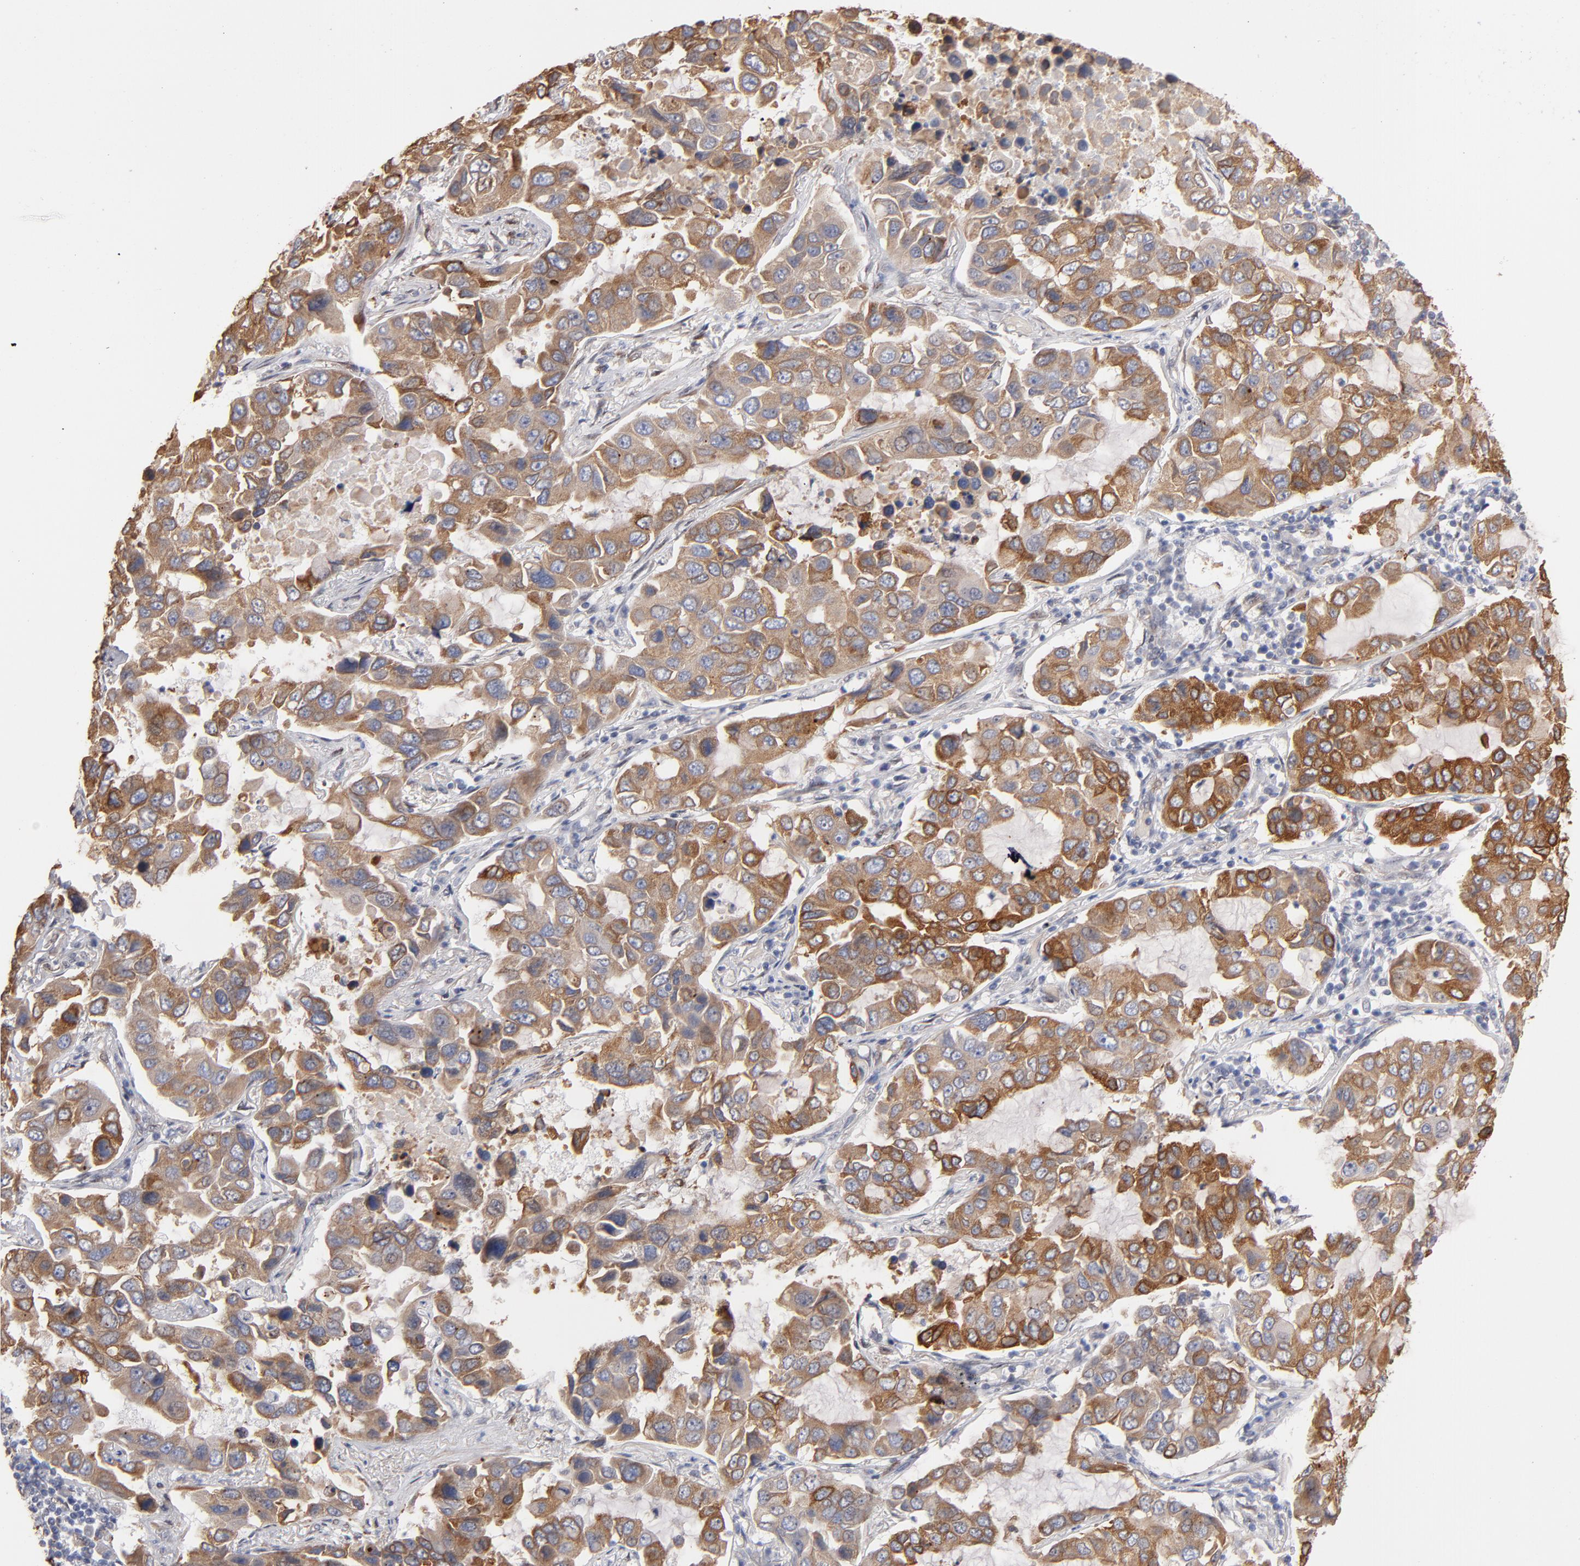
{"staining": {"intensity": "moderate", "quantity": ">75%", "location": "cytoplasmic/membranous"}, "tissue": "lung cancer", "cell_type": "Tumor cells", "image_type": "cancer", "snomed": [{"axis": "morphology", "description": "Adenocarcinoma, NOS"}, {"axis": "topography", "description": "Lung"}], "caption": "DAB immunohistochemical staining of adenocarcinoma (lung) demonstrates moderate cytoplasmic/membranous protein staining in approximately >75% of tumor cells.", "gene": "PGRMC1", "patient": {"sex": "male", "age": 64}}